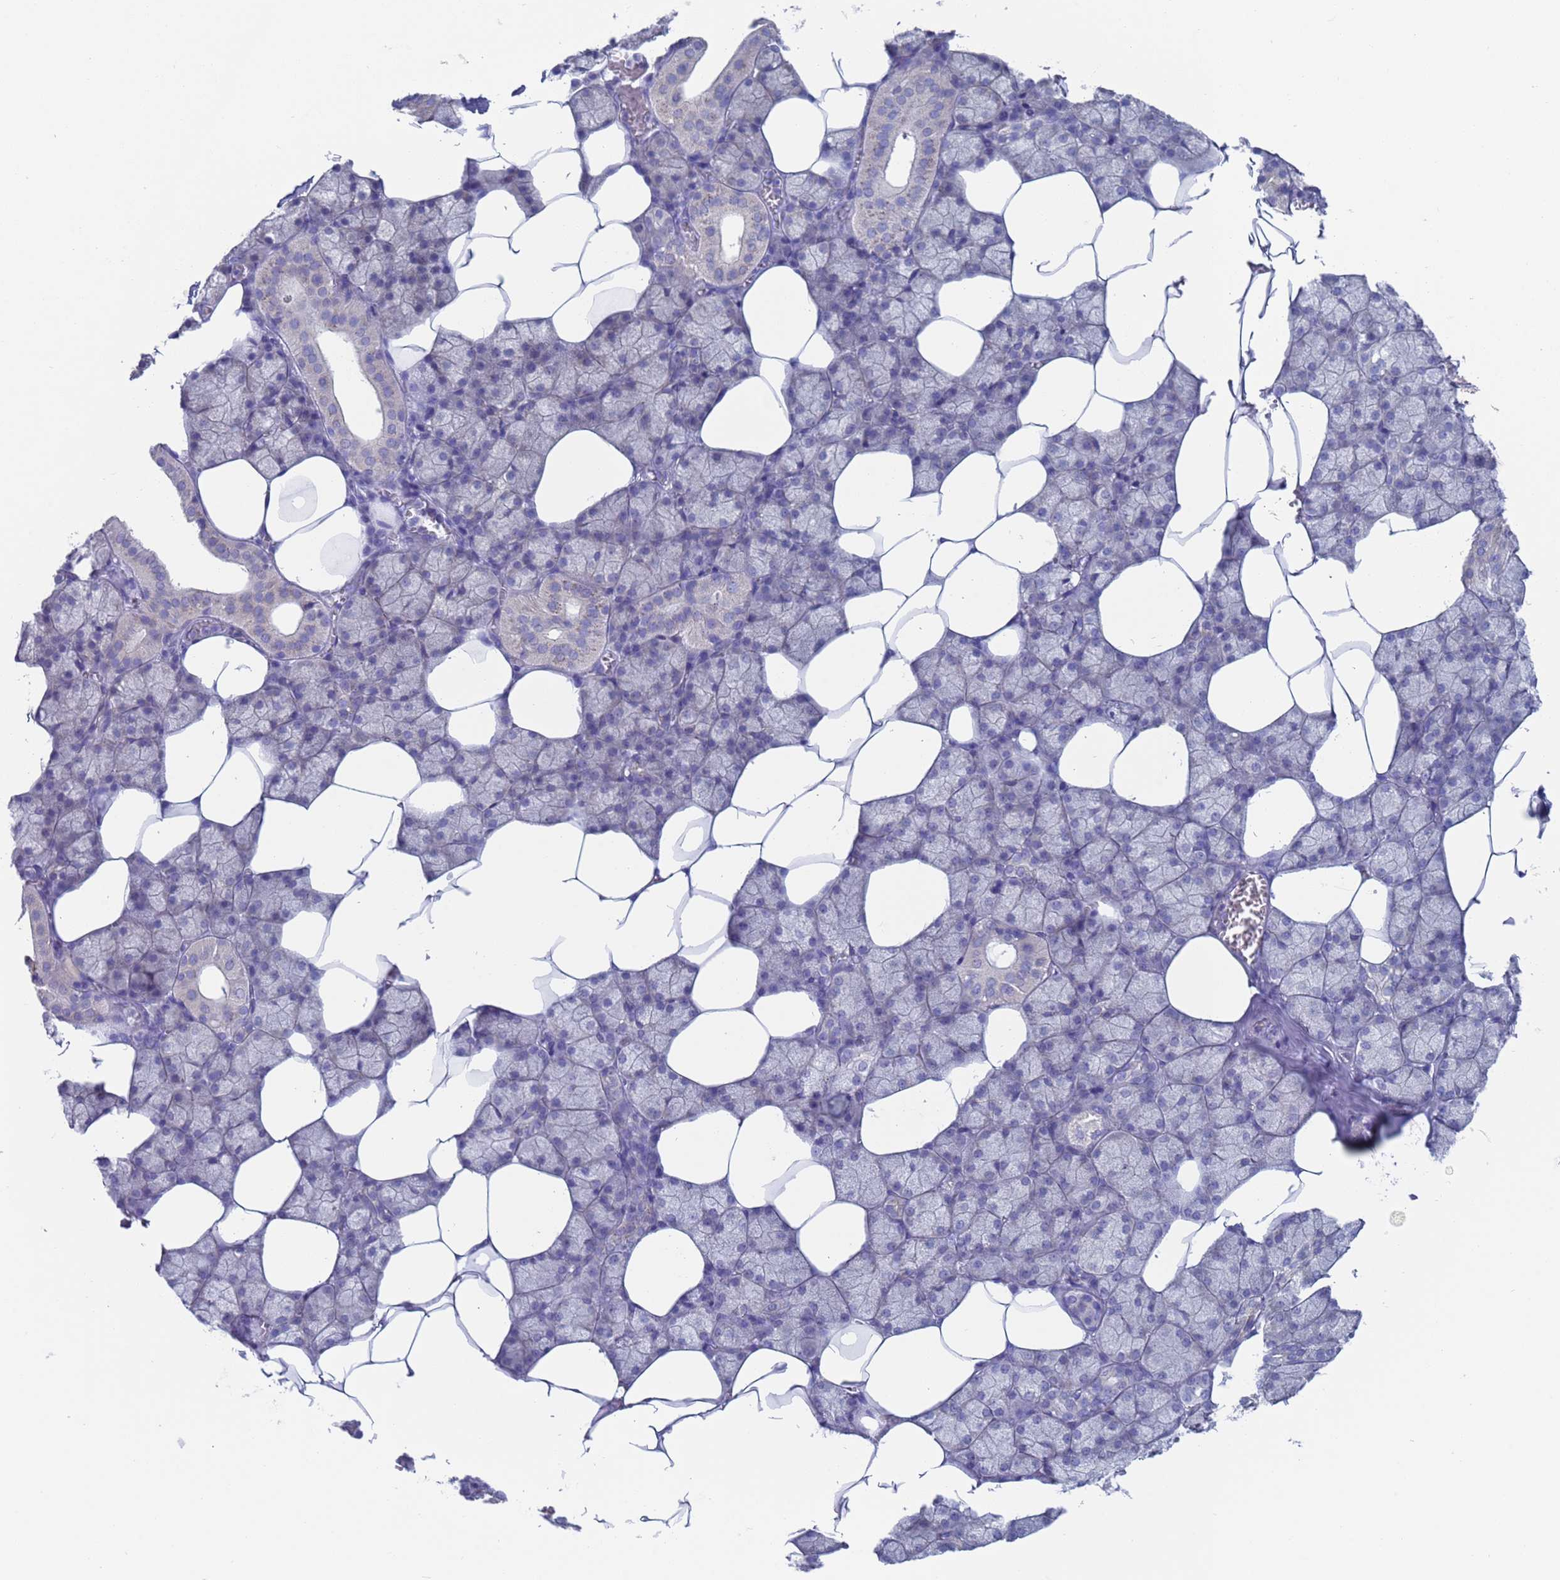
{"staining": {"intensity": "negative", "quantity": "none", "location": "none"}, "tissue": "salivary gland", "cell_type": "Glandular cells", "image_type": "normal", "snomed": [{"axis": "morphology", "description": "Normal tissue, NOS"}, {"axis": "topography", "description": "Salivary gland"}], "caption": "Immunohistochemistry (IHC) photomicrograph of benign salivary gland stained for a protein (brown), which exhibits no positivity in glandular cells.", "gene": "PET117", "patient": {"sex": "male", "age": 62}}